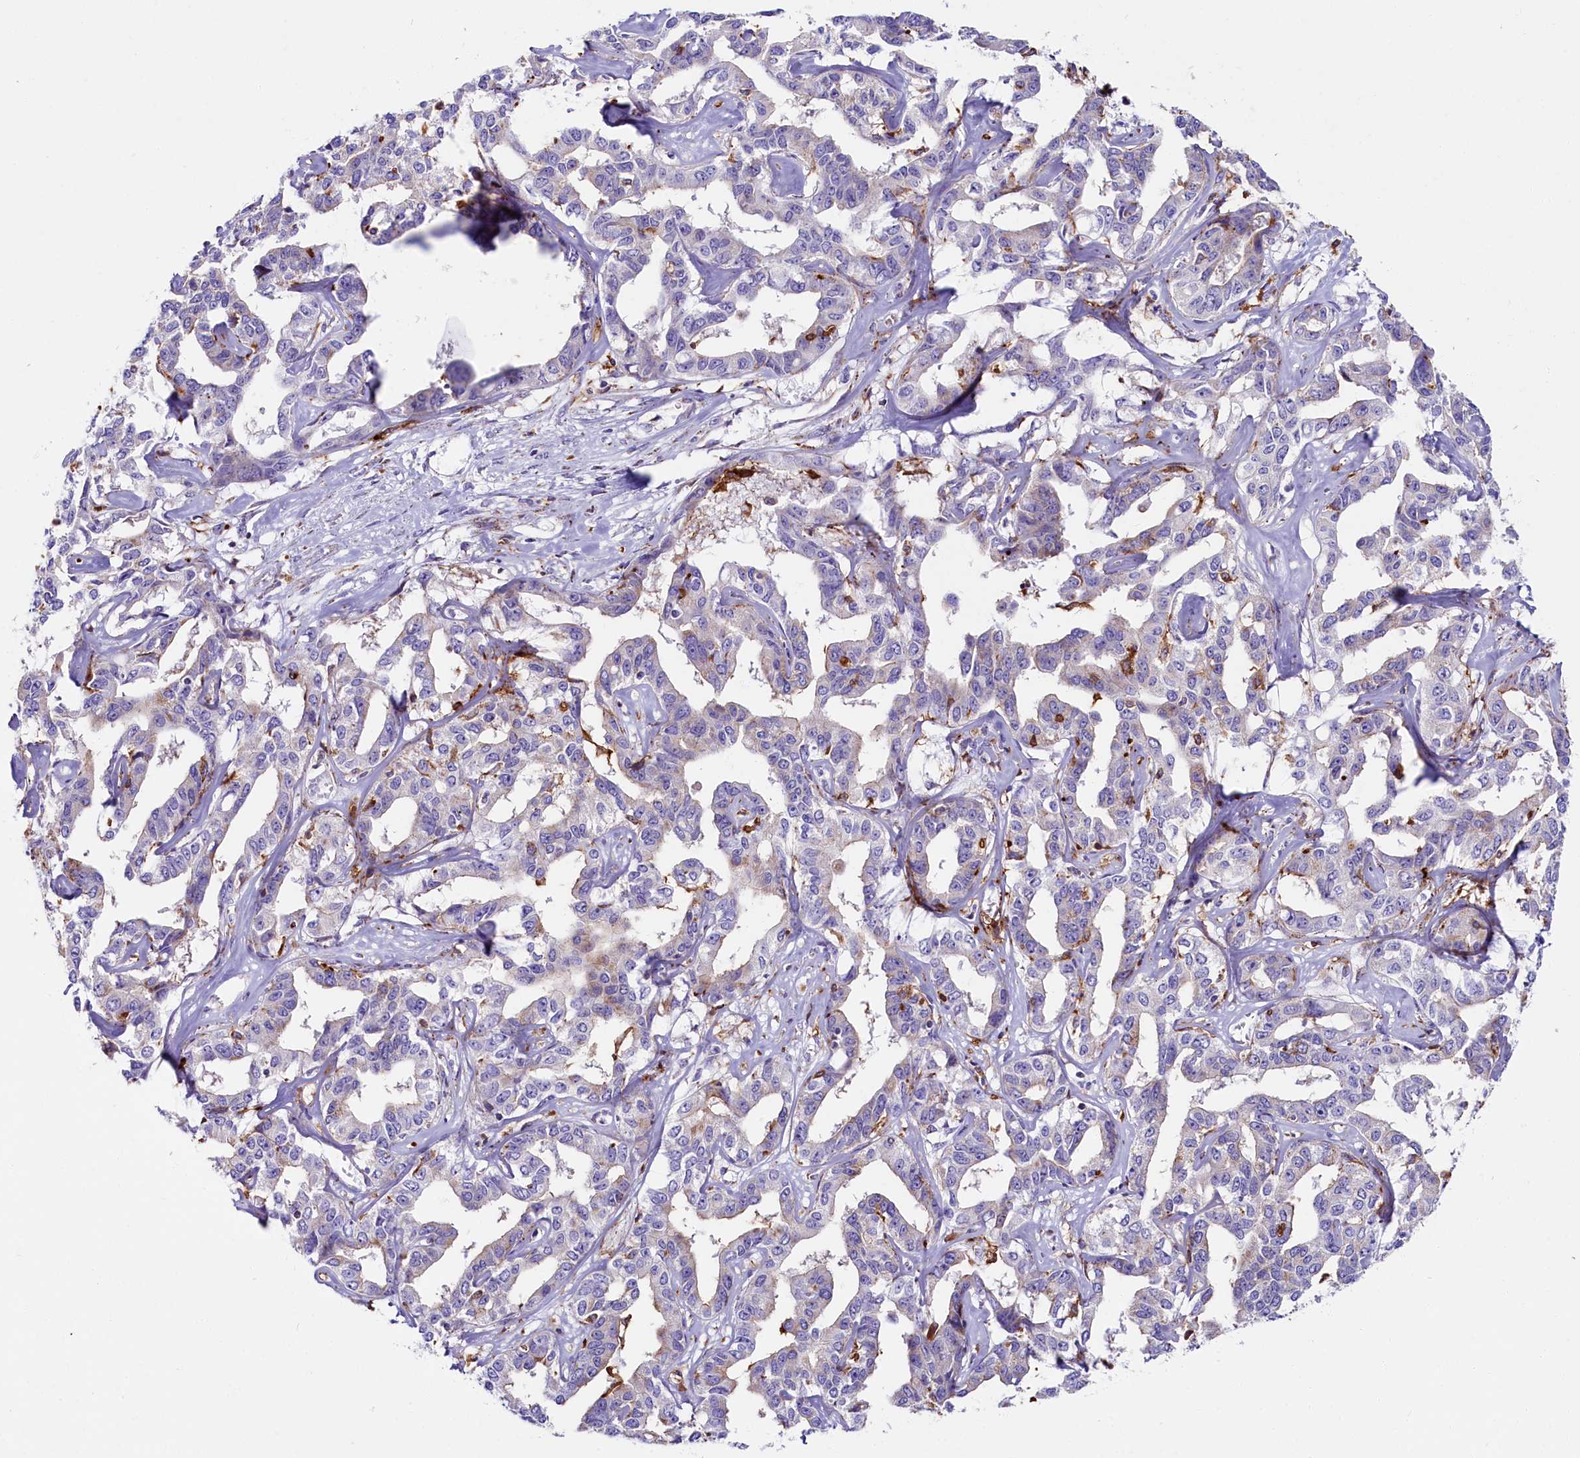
{"staining": {"intensity": "negative", "quantity": "none", "location": "none"}, "tissue": "liver cancer", "cell_type": "Tumor cells", "image_type": "cancer", "snomed": [{"axis": "morphology", "description": "Cholangiocarcinoma"}, {"axis": "topography", "description": "Liver"}], "caption": "Tumor cells show no significant protein staining in liver cholangiocarcinoma.", "gene": "IL20RA", "patient": {"sex": "male", "age": 59}}